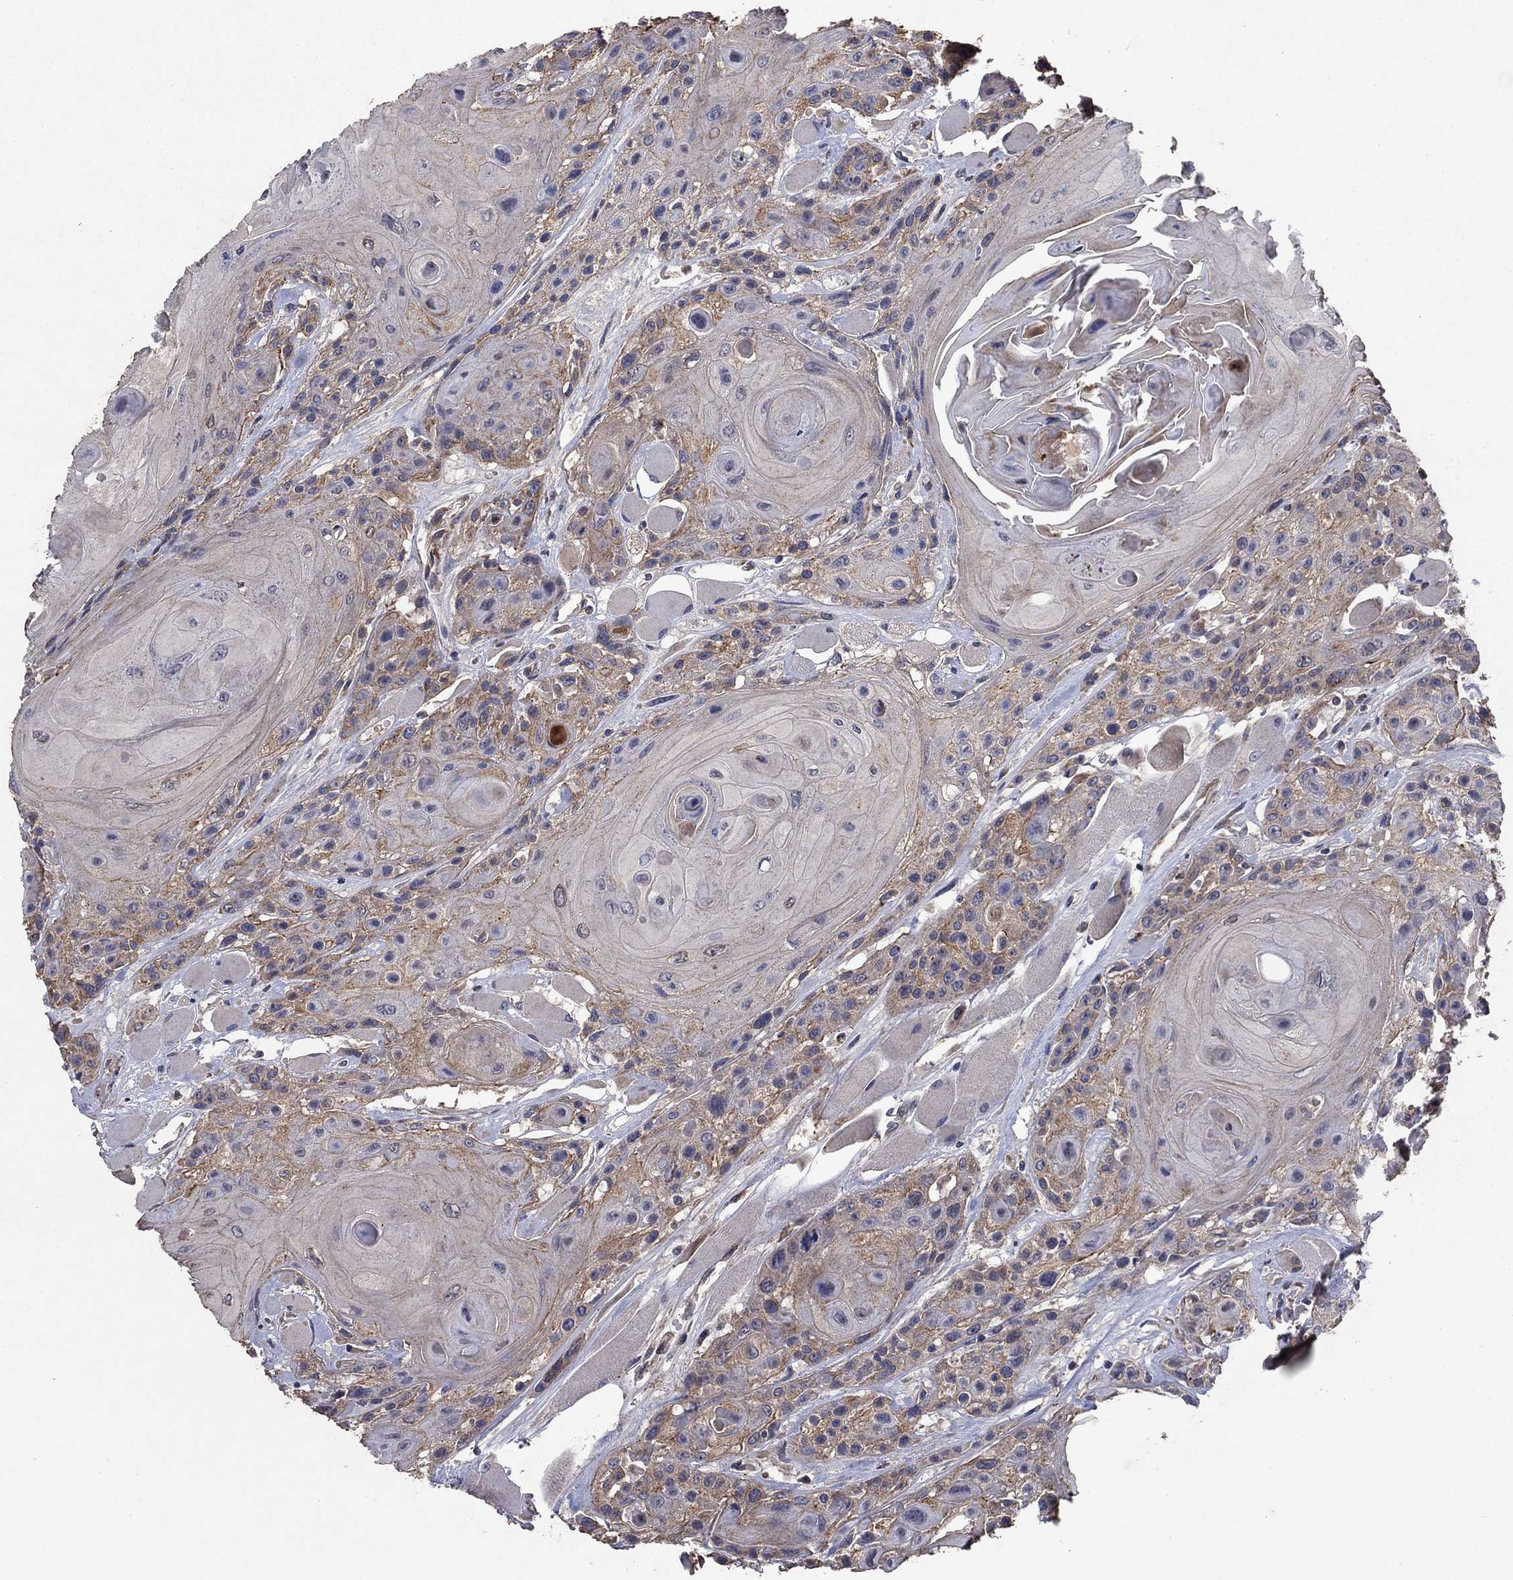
{"staining": {"intensity": "moderate", "quantity": "<25%", "location": "cytoplasmic/membranous"}, "tissue": "head and neck cancer", "cell_type": "Tumor cells", "image_type": "cancer", "snomed": [{"axis": "morphology", "description": "Squamous cell carcinoma, NOS"}, {"axis": "topography", "description": "Head-Neck"}], "caption": "Moderate cytoplasmic/membranous staining for a protein is seen in approximately <25% of tumor cells of head and neck squamous cell carcinoma using IHC.", "gene": "FRG1", "patient": {"sex": "female", "age": 59}}